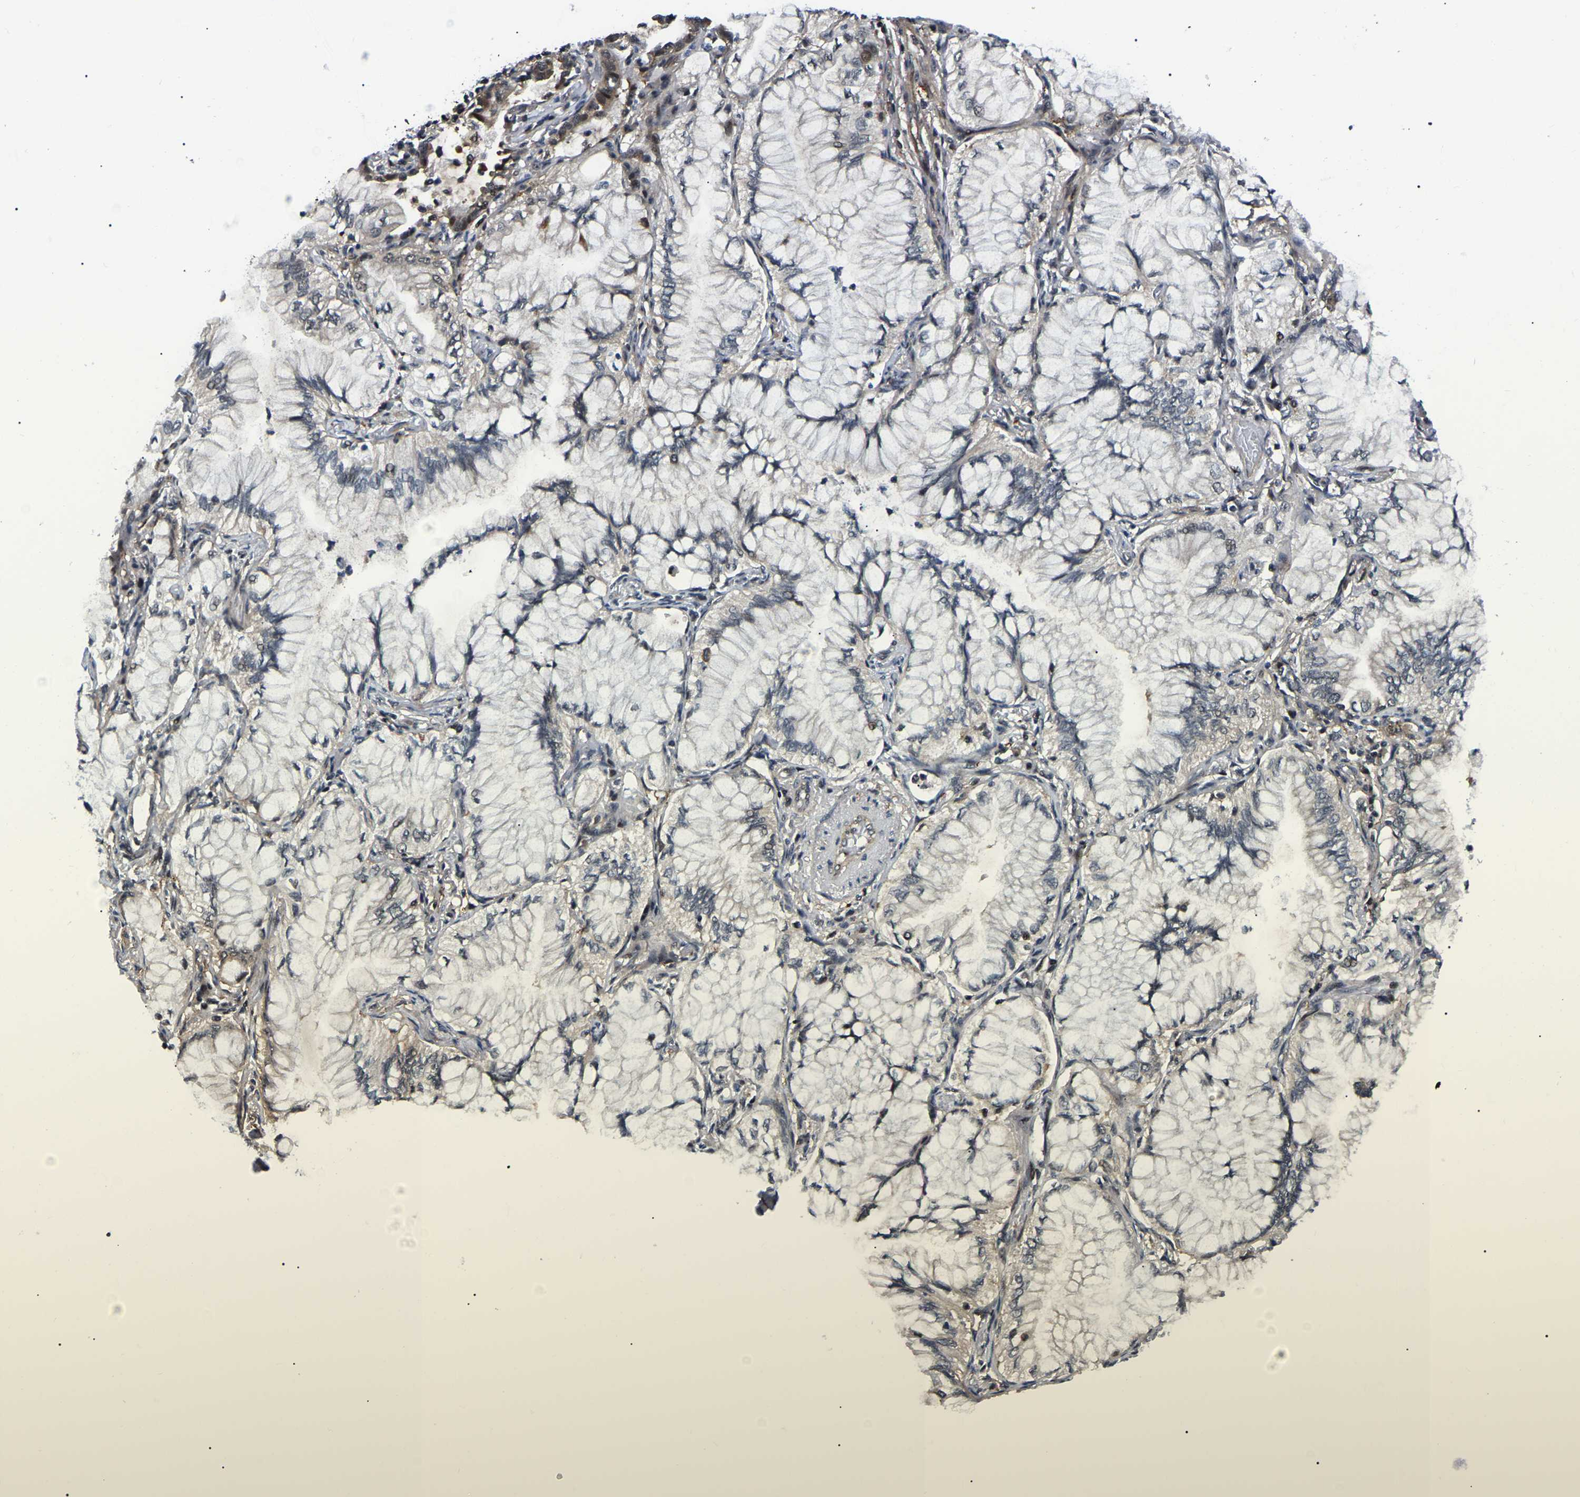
{"staining": {"intensity": "weak", "quantity": "<25%", "location": "cytoplasmic/membranous"}, "tissue": "lung cancer", "cell_type": "Tumor cells", "image_type": "cancer", "snomed": [{"axis": "morphology", "description": "Adenocarcinoma, NOS"}, {"axis": "topography", "description": "Lung"}], "caption": "Immunohistochemistry (IHC) of human lung adenocarcinoma shows no positivity in tumor cells. (DAB IHC visualized using brightfield microscopy, high magnification).", "gene": "RRP1B", "patient": {"sex": "female", "age": 70}}